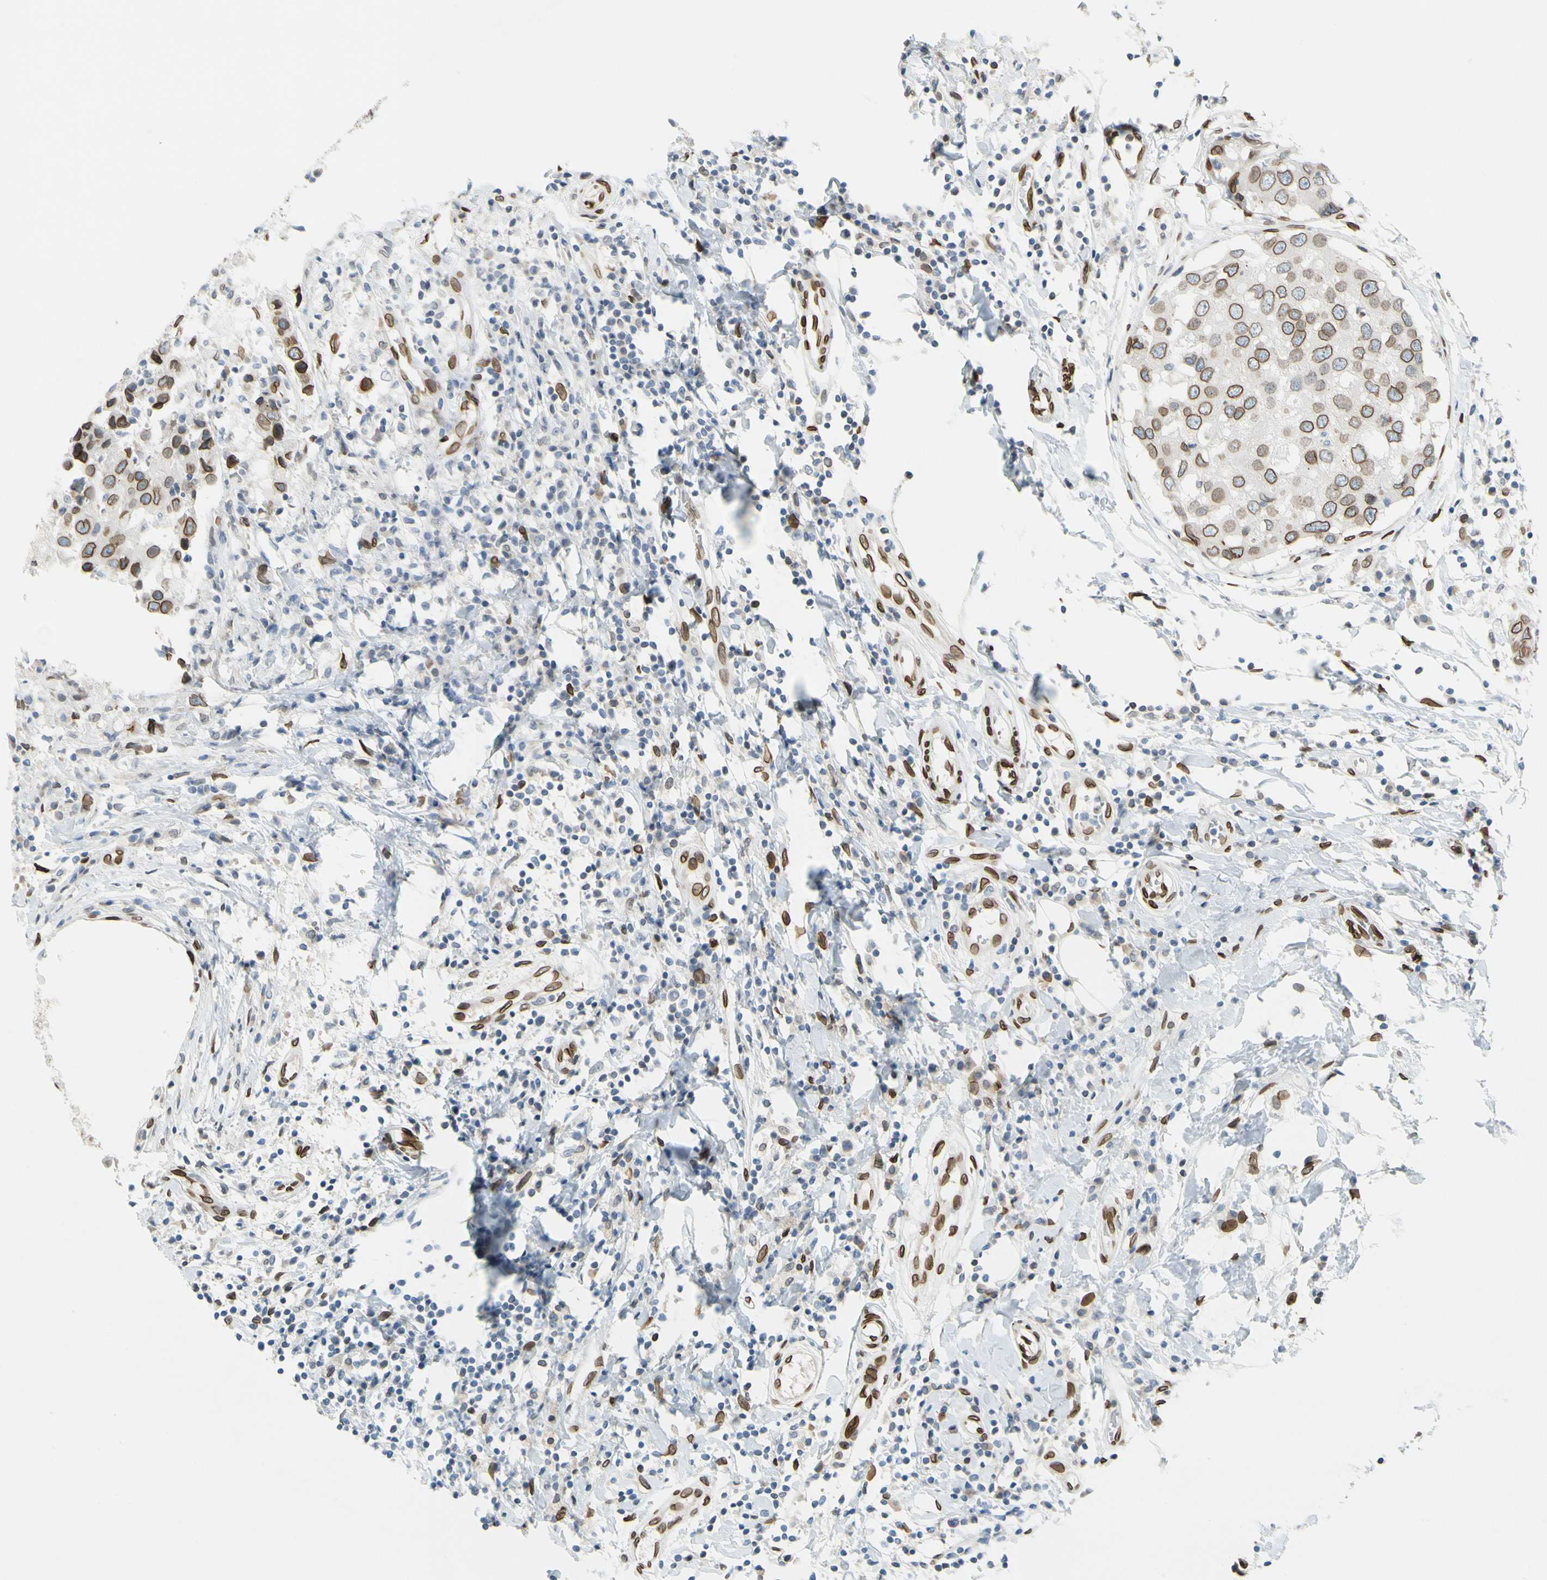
{"staining": {"intensity": "moderate", "quantity": ">75%", "location": "cytoplasmic/membranous,nuclear"}, "tissue": "breast cancer", "cell_type": "Tumor cells", "image_type": "cancer", "snomed": [{"axis": "morphology", "description": "Duct carcinoma"}, {"axis": "topography", "description": "Breast"}], "caption": "Human breast cancer stained with a brown dye demonstrates moderate cytoplasmic/membranous and nuclear positive staining in approximately >75% of tumor cells.", "gene": "SUN1", "patient": {"sex": "female", "age": 27}}